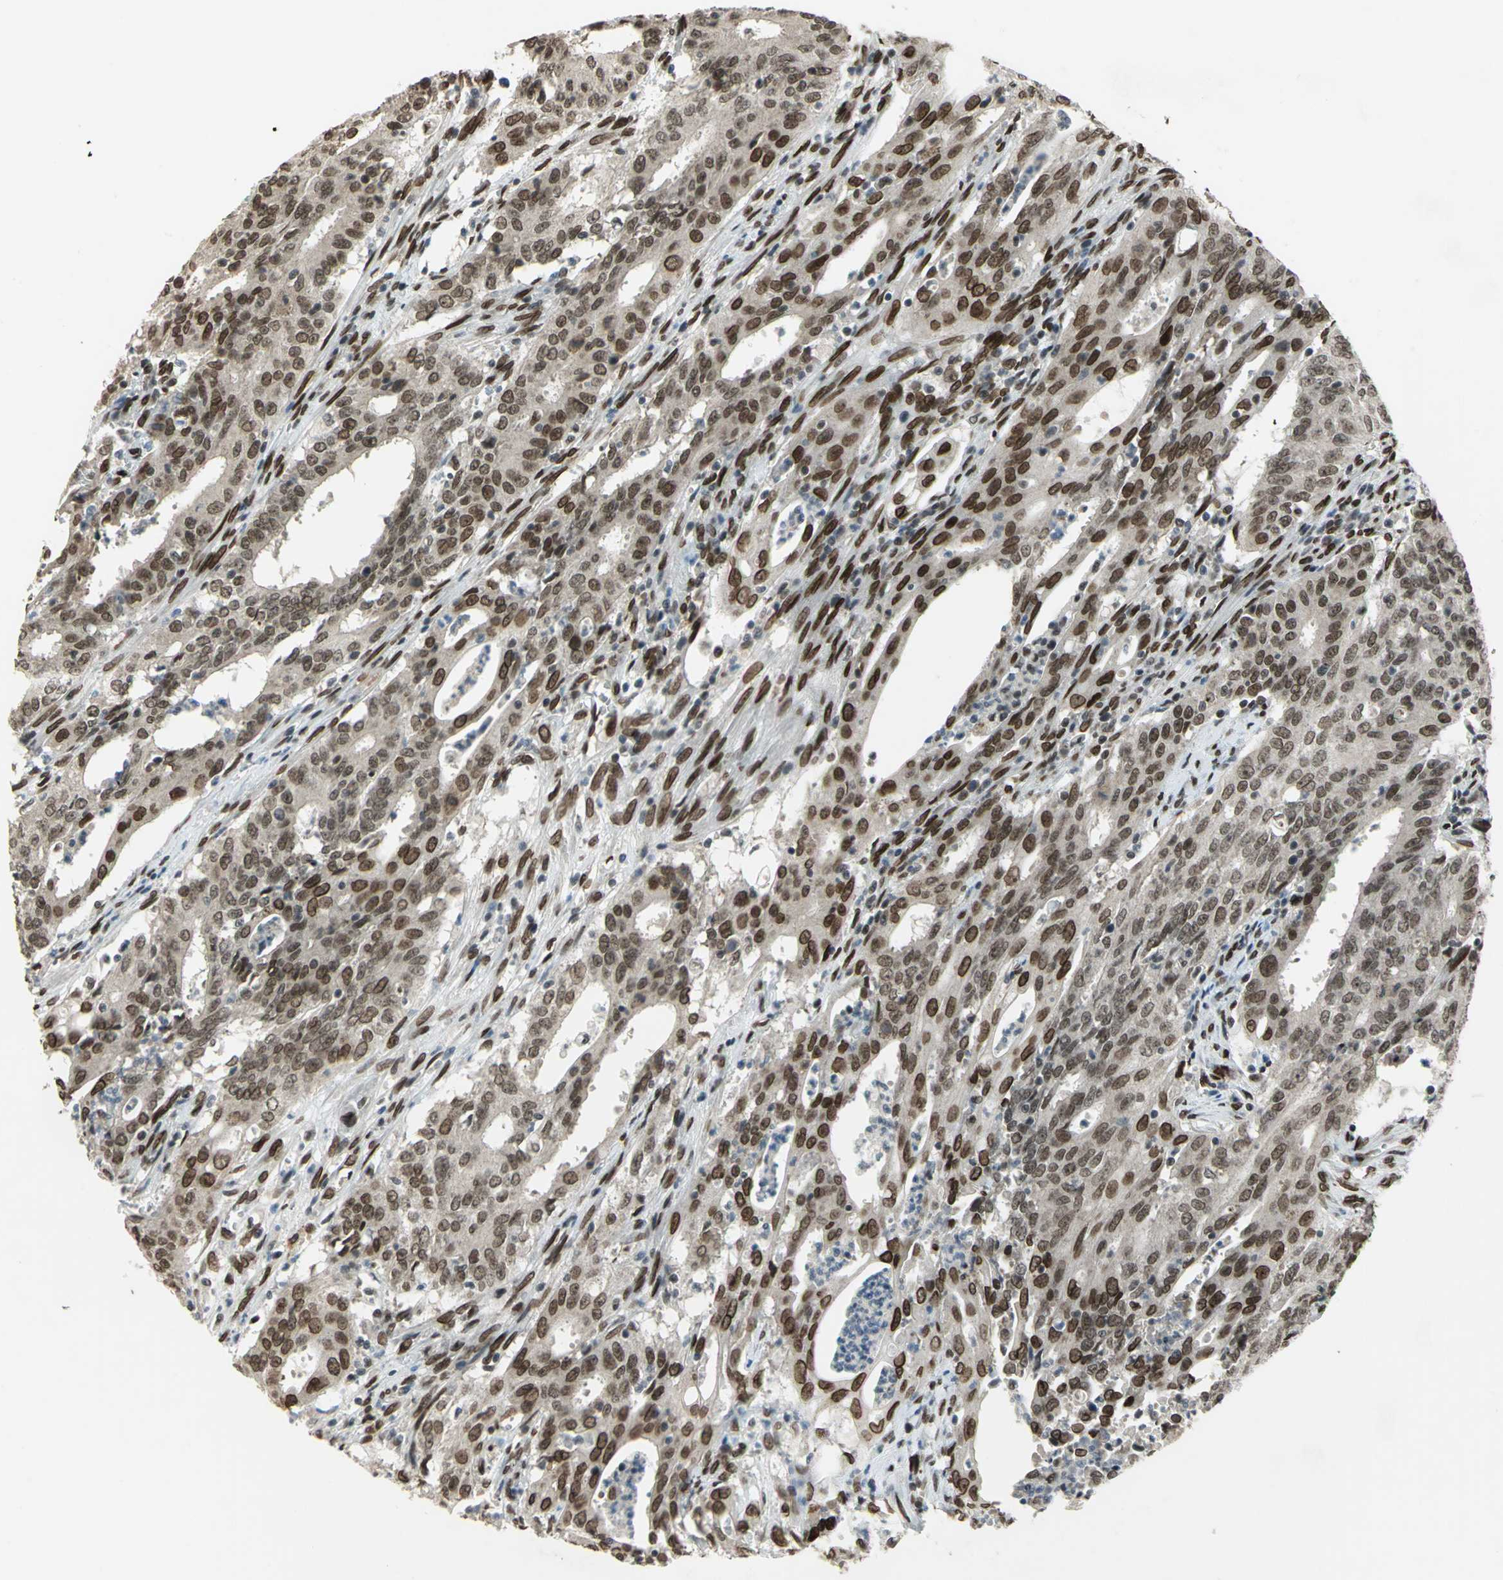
{"staining": {"intensity": "strong", "quantity": ">75%", "location": "cytoplasmic/membranous,nuclear"}, "tissue": "cervical cancer", "cell_type": "Tumor cells", "image_type": "cancer", "snomed": [{"axis": "morphology", "description": "Adenocarcinoma, NOS"}, {"axis": "topography", "description": "Cervix"}], "caption": "Cervical cancer (adenocarcinoma) stained for a protein (brown) displays strong cytoplasmic/membranous and nuclear positive staining in about >75% of tumor cells.", "gene": "ISY1", "patient": {"sex": "female", "age": 44}}